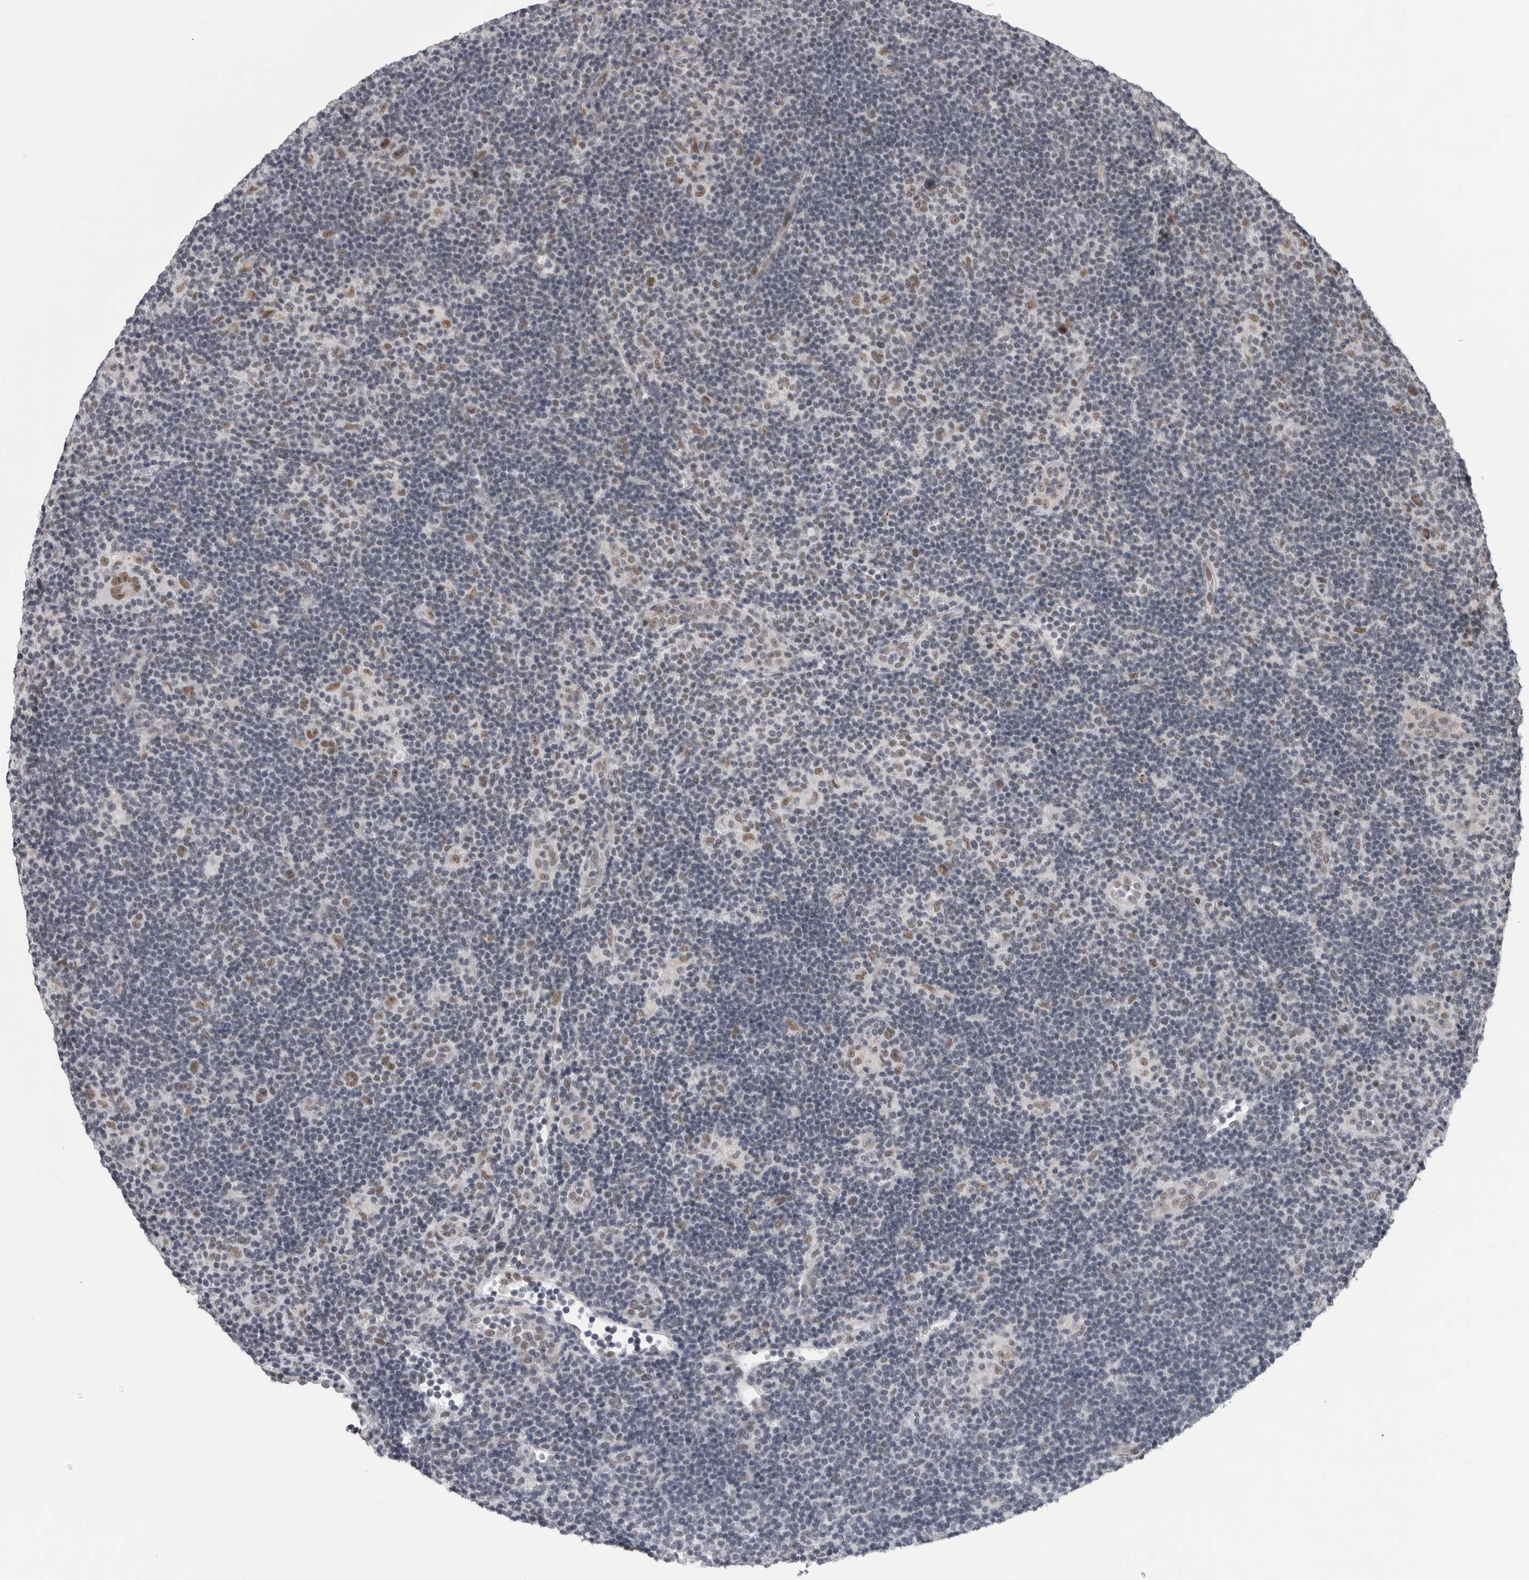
{"staining": {"intensity": "moderate", "quantity": ">75%", "location": "nuclear"}, "tissue": "lymphoma", "cell_type": "Tumor cells", "image_type": "cancer", "snomed": [{"axis": "morphology", "description": "Hodgkin's disease, NOS"}, {"axis": "topography", "description": "Lymph node"}], "caption": "Lymphoma stained with IHC demonstrates moderate nuclear expression in about >75% of tumor cells.", "gene": "CPSF2", "patient": {"sex": "female", "age": 57}}